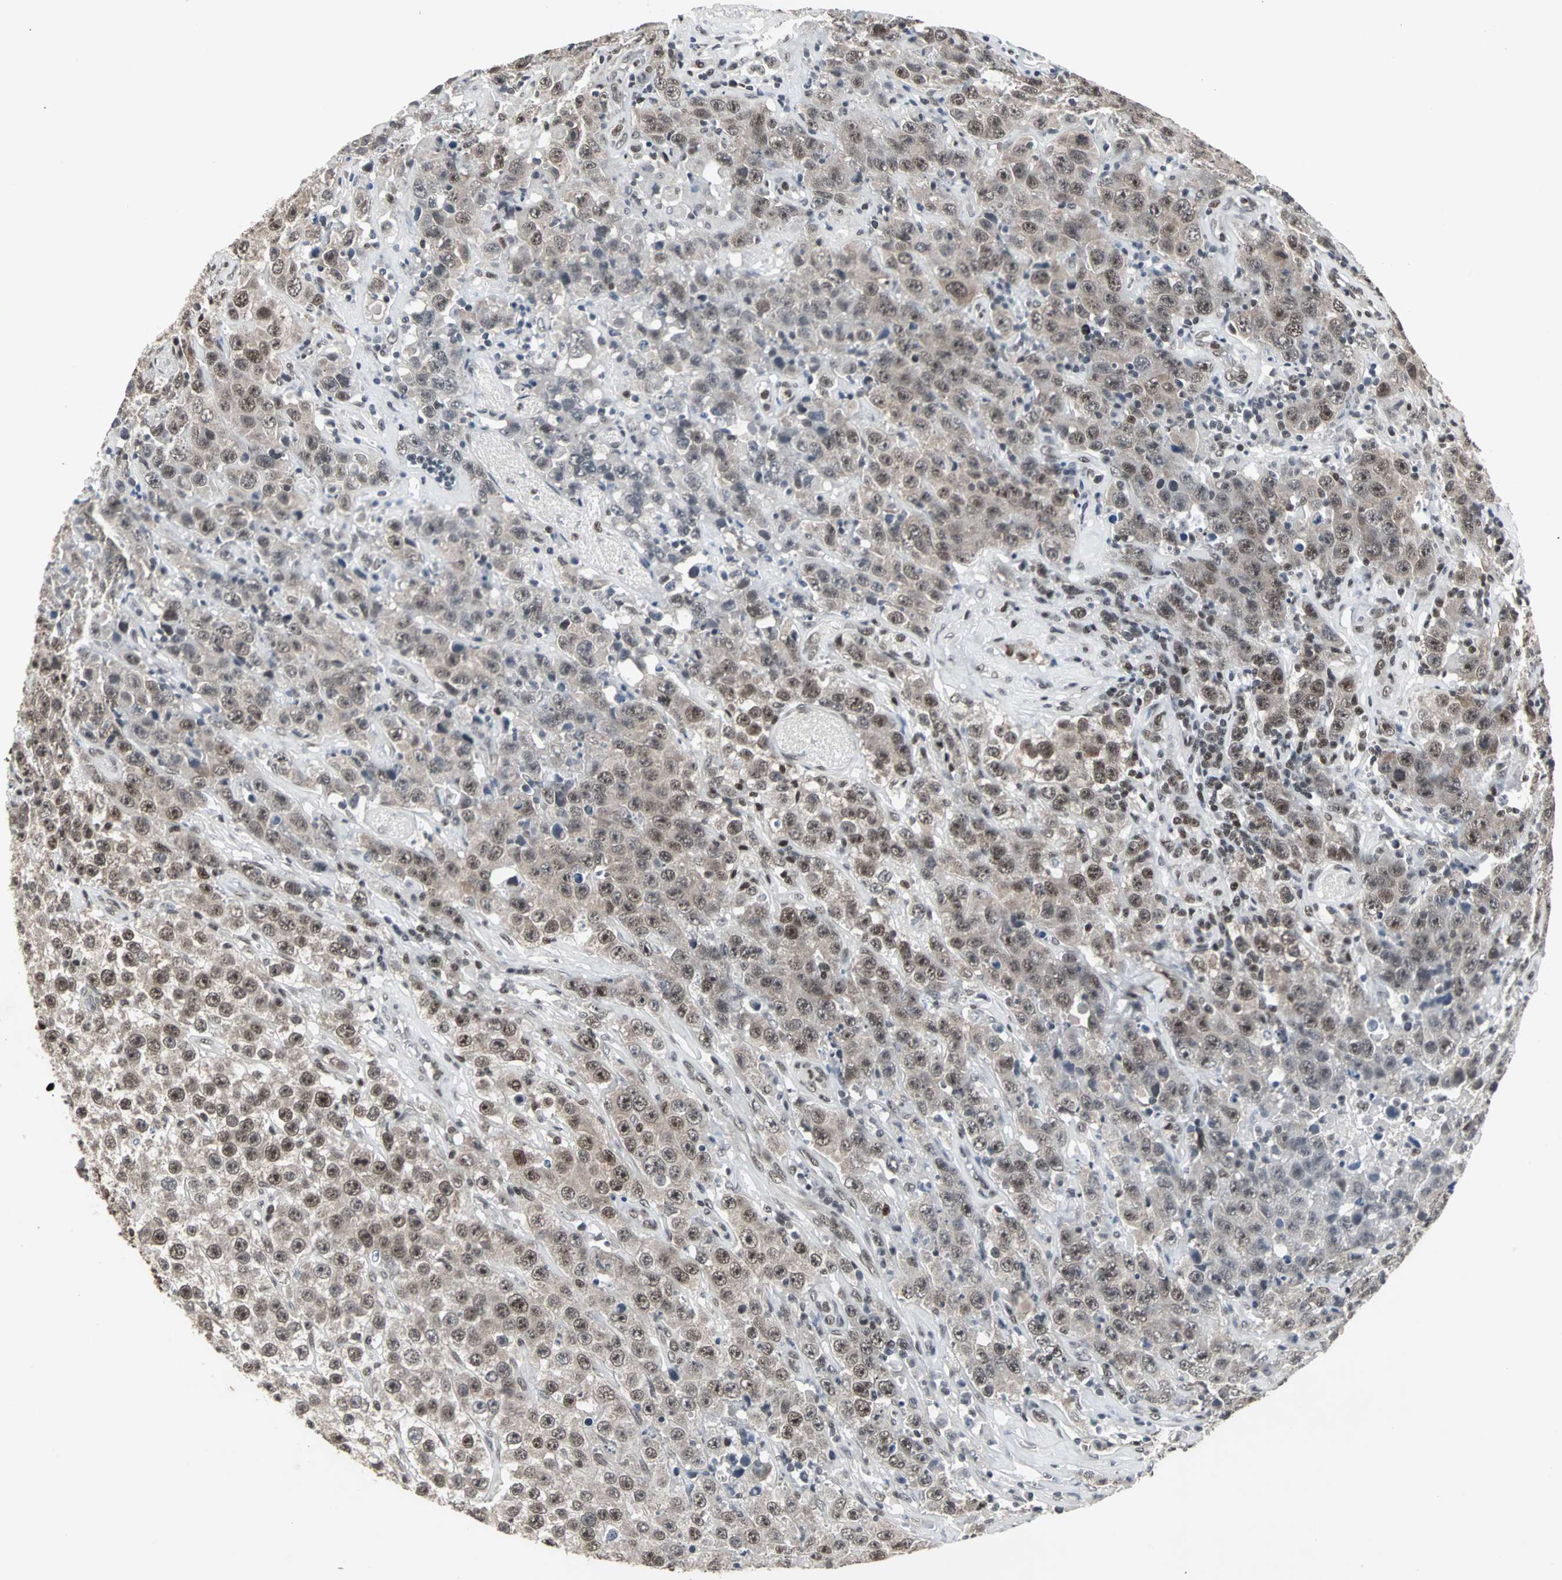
{"staining": {"intensity": "moderate", "quantity": ">75%", "location": "nuclear"}, "tissue": "testis cancer", "cell_type": "Tumor cells", "image_type": "cancer", "snomed": [{"axis": "morphology", "description": "Seminoma, NOS"}, {"axis": "topography", "description": "Testis"}], "caption": "High-magnification brightfield microscopy of testis seminoma stained with DAB (brown) and counterstained with hematoxylin (blue). tumor cells exhibit moderate nuclear positivity is seen in about>75% of cells.", "gene": "PNKP", "patient": {"sex": "male", "age": 52}}